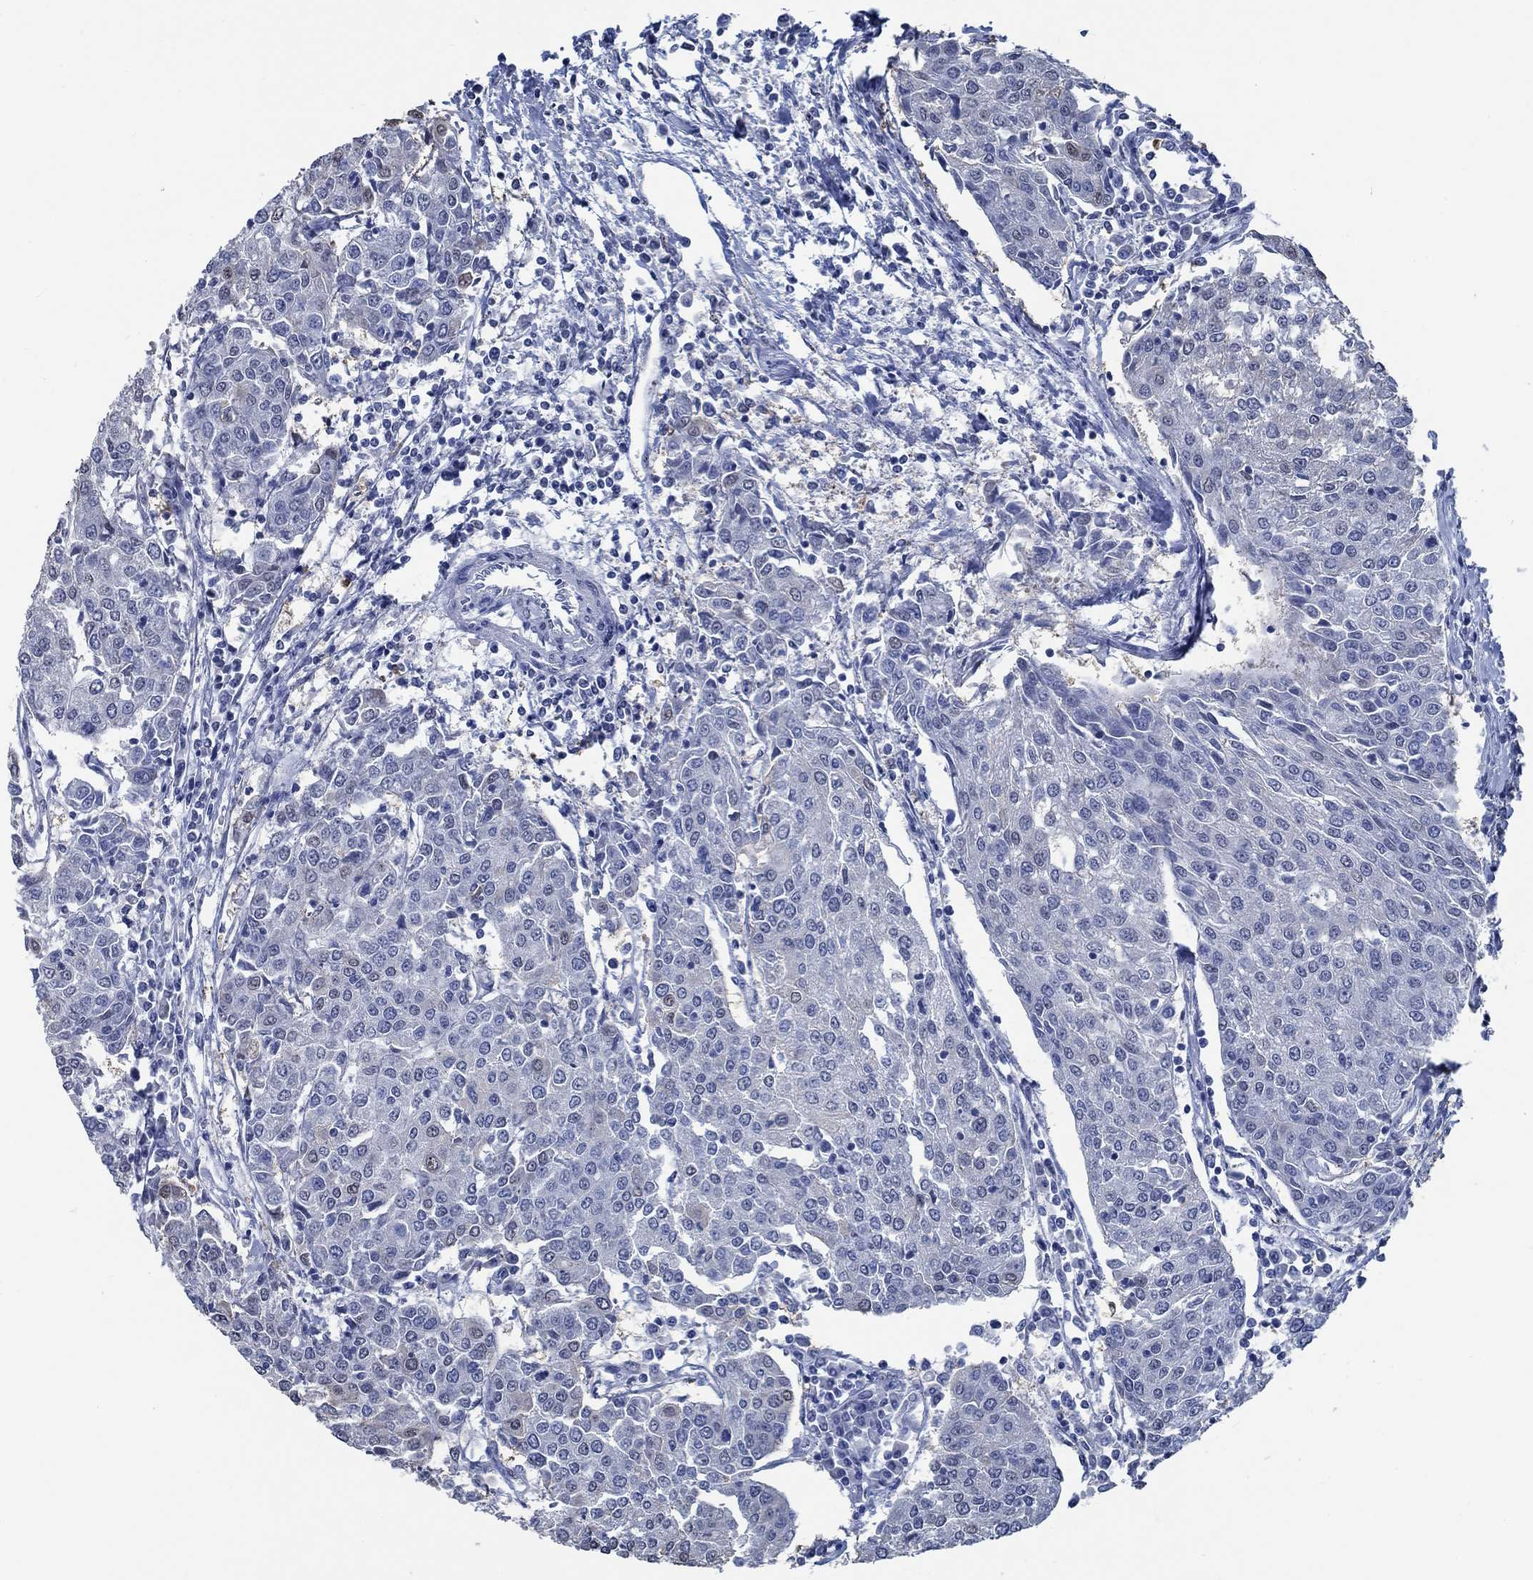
{"staining": {"intensity": "negative", "quantity": "none", "location": "none"}, "tissue": "urothelial cancer", "cell_type": "Tumor cells", "image_type": "cancer", "snomed": [{"axis": "morphology", "description": "Urothelial carcinoma, High grade"}, {"axis": "topography", "description": "Urinary bladder"}], "caption": "An immunohistochemistry (IHC) histopathology image of high-grade urothelial carcinoma is shown. There is no staining in tumor cells of high-grade urothelial carcinoma.", "gene": "OBSCN", "patient": {"sex": "female", "age": 85}}